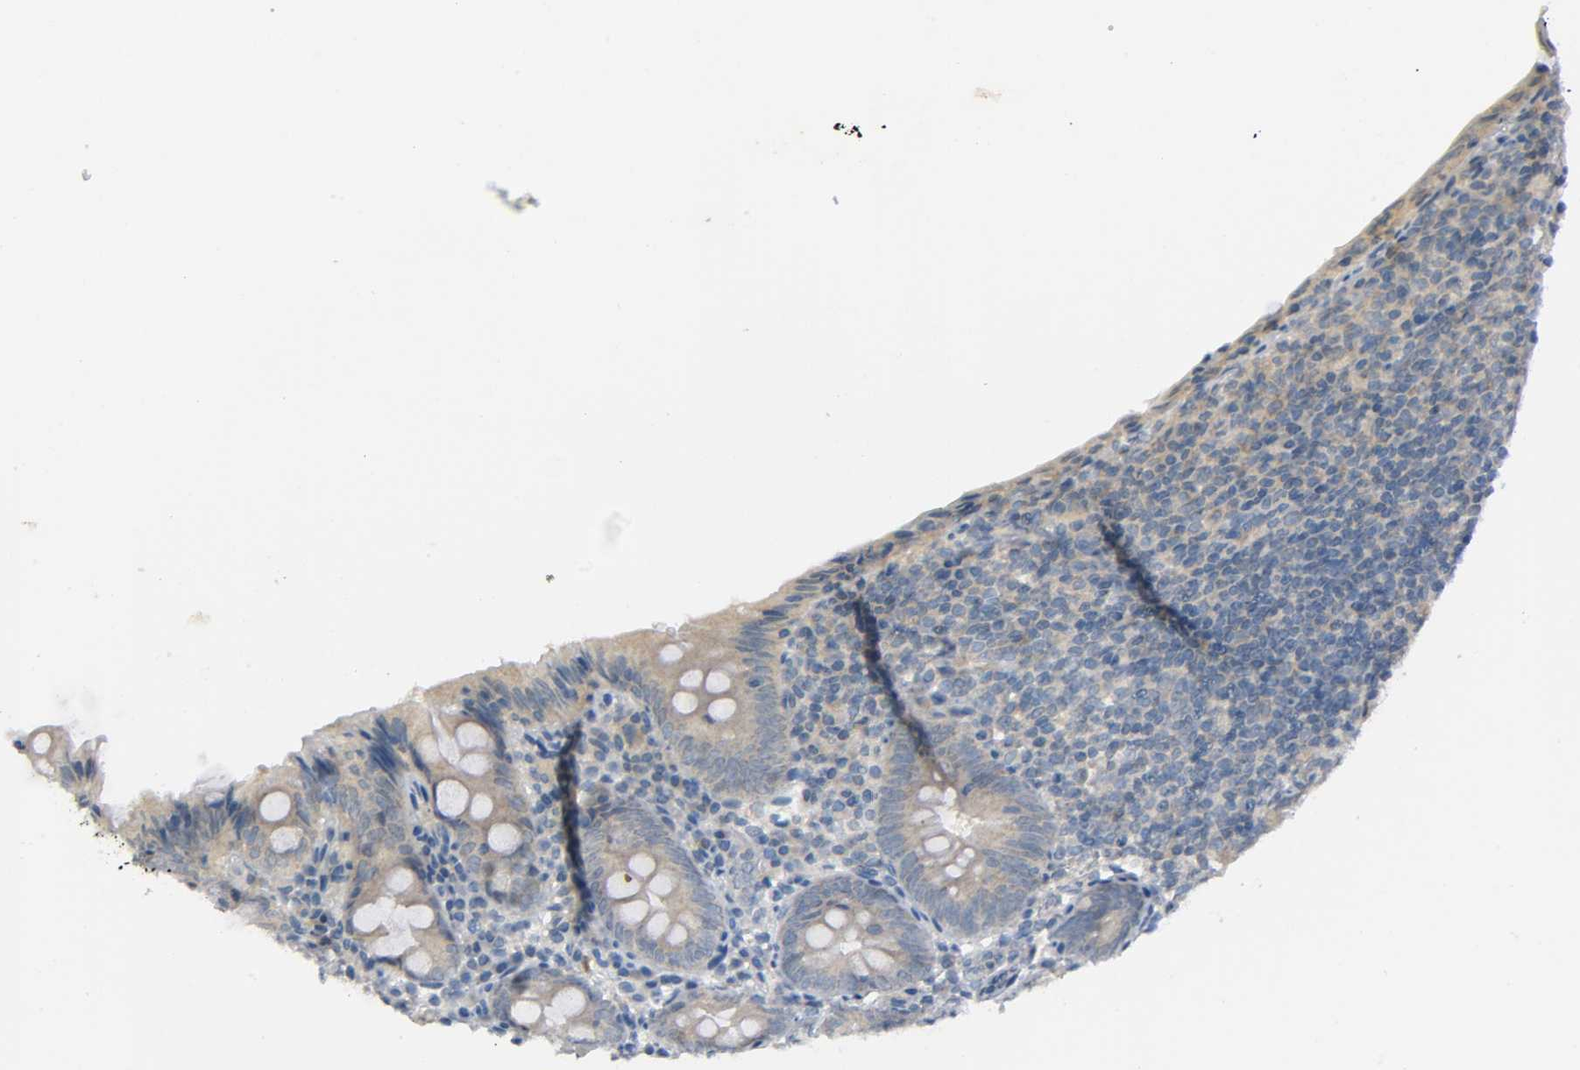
{"staining": {"intensity": "weak", "quantity": ">75%", "location": "cytoplasmic/membranous"}, "tissue": "appendix", "cell_type": "Glandular cells", "image_type": "normal", "snomed": [{"axis": "morphology", "description": "Normal tissue, NOS"}, {"axis": "topography", "description": "Appendix"}], "caption": "About >75% of glandular cells in benign appendix display weak cytoplasmic/membranous protein staining as visualized by brown immunohistochemical staining.", "gene": "MAPK8", "patient": {"sex": "female", "age": 10}}